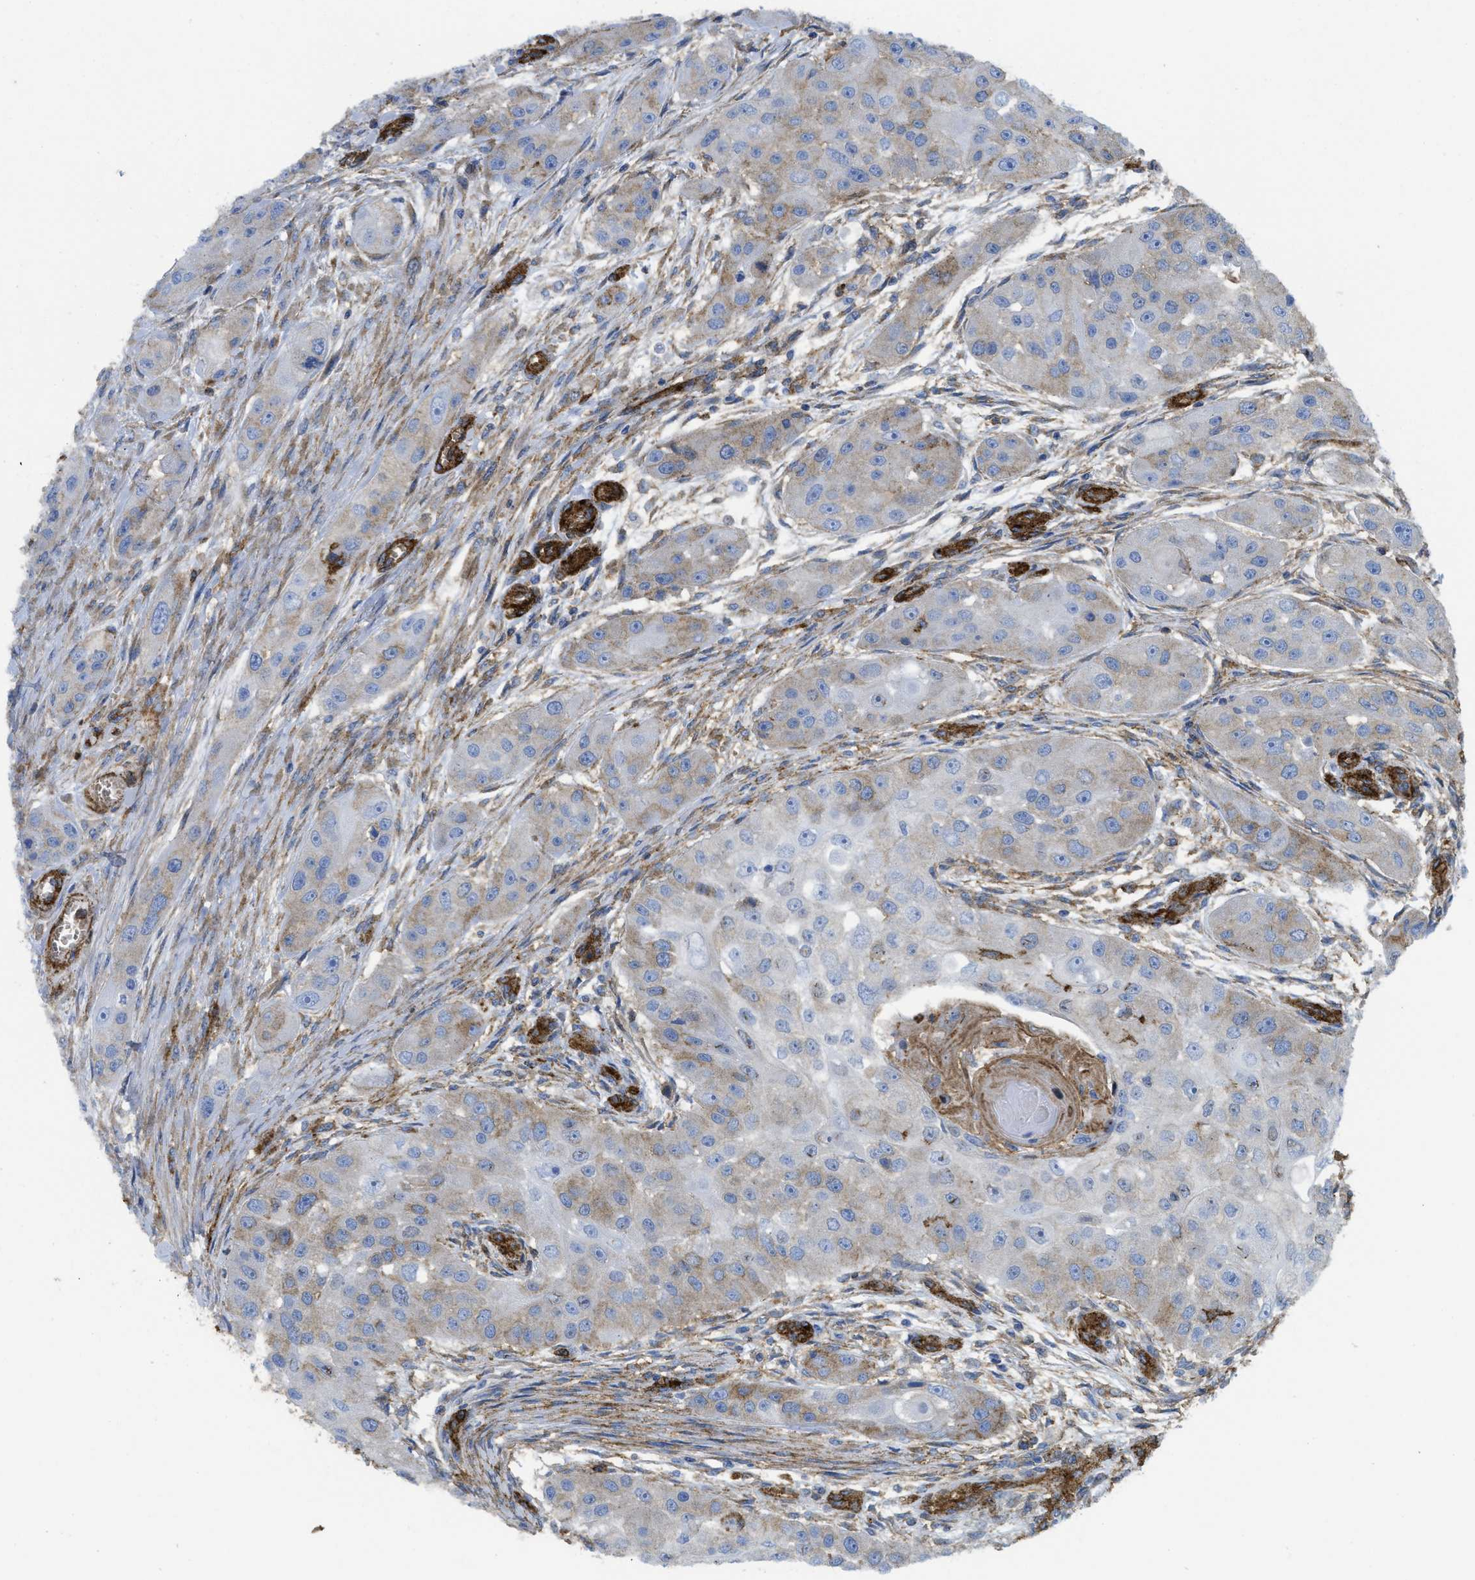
{"staining": {"intensity": "weak", "quantity": "25%-75%", "location": "cytoplasmic/membranous"}, "tissue": "head and neck cancer", "cell_type": "Tumor cells", "image_type": "cancer", "snomed": [{"axis": "morphology", "description": "Normal tissue, NOS"}, {"axis": "morphology", "description": "Squamous cell carcinoma, NOS"}, {"axis": "topography", "description": "Skeletal muscle"}, {"axis": "topography", "description": "Head-Neck"}], "caption": "Protein staining demonstrates weak cytoplasmic/membranous expression in approximately 25%-75% of tumor cells in squamous cell carcinoma (head and neck). The staining was performed using DAB to visualize the protein expression in brown, while the nuclei were stained in blue with hematoxylin (Magnification: 20x).", "gene": "HIP1", "patient": {"sex": "male", "age": 51}}